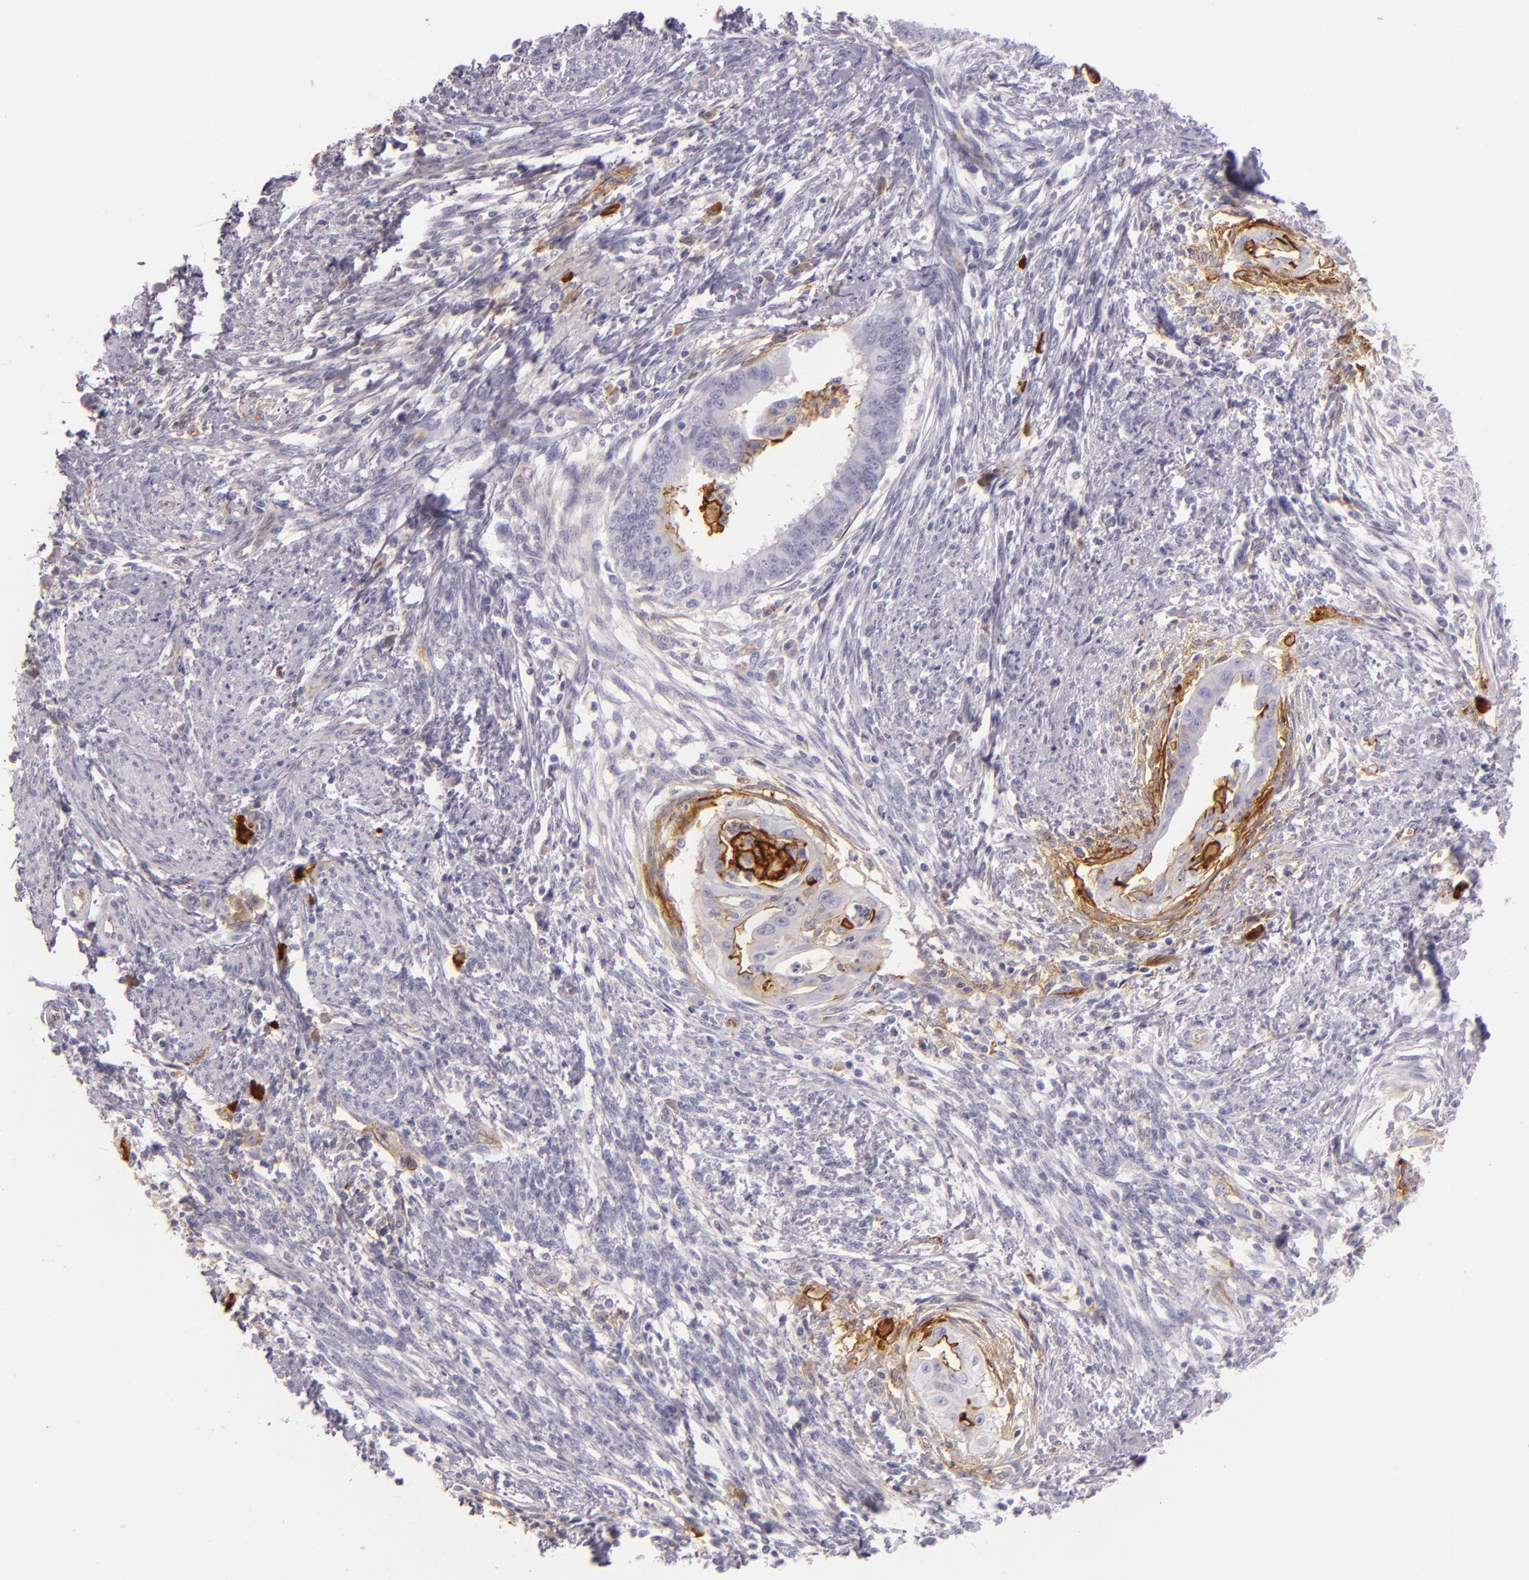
{"staining": {"intensity": "moderate", "quantity": "<25%", "location": "cytoplasmic/membranous"}, "tissue": "endometrial cancer", "cell_type": "Tumor cells", "image_type": "cancer", "snomed": [{"axis": "morphology", "description": "Adenocarcinoma, NOS"}, {"axis": "topography", "description": "Endometrium"}], "caption": "Immunohistochemical staining of human endometrial adenocarcinoma demonstrates low levels of moderate cytoplasmic/membranous positivity in approximately <25% of tumor cells. Ihc stains the protein in brown and the nuclei are stained blue.", "gene": "ICAM1", "patient": {"sex": "female", "age": 66}}